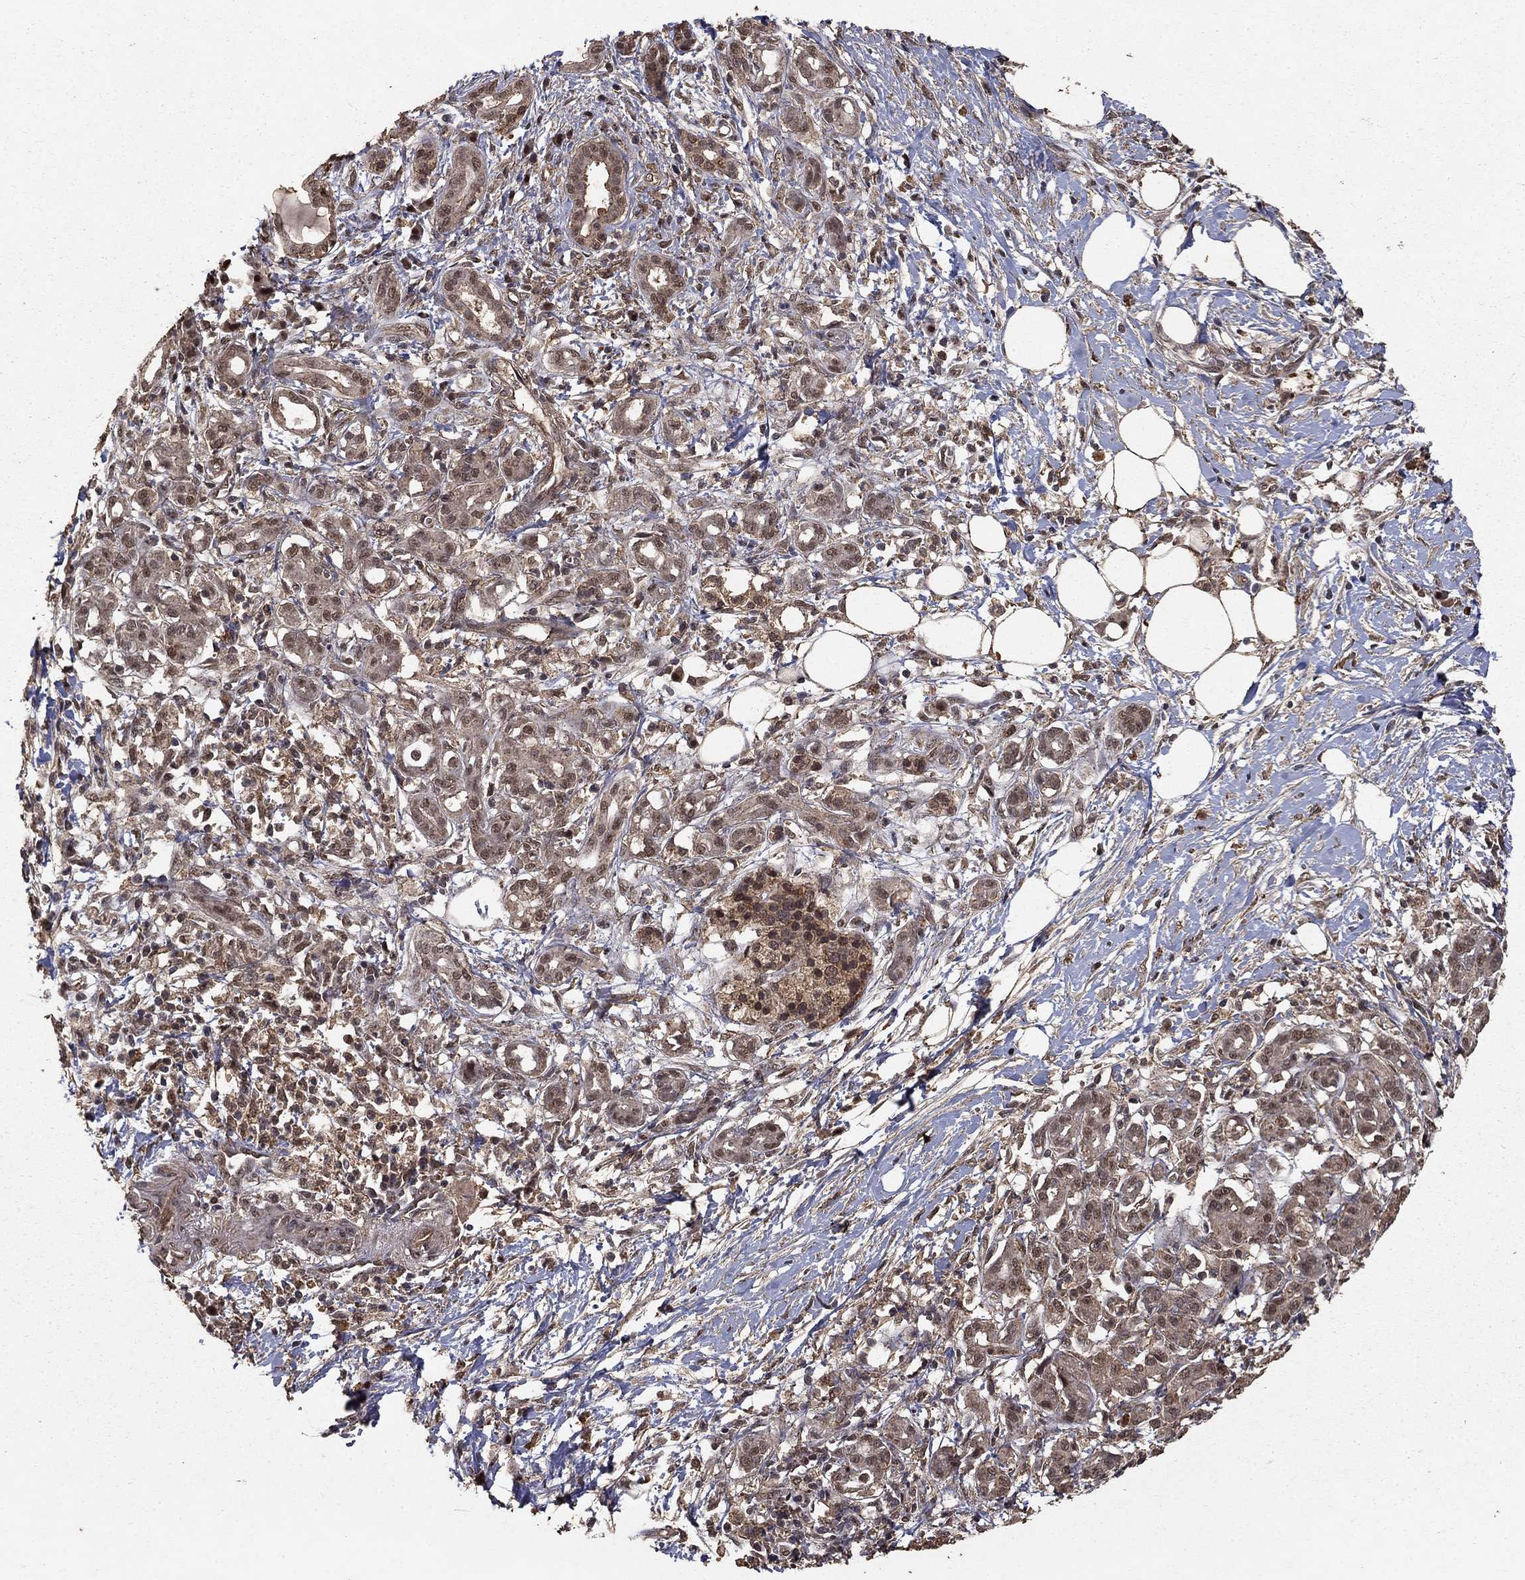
{"staining": {"intensity": "weak", "quantity": "25%-75%", "location": "cytoplasmic/membranous,nuclear"}, "tissue": "pancreatic cancer", "cell_type": "Tumor cells", "image_type": "cancer", "snomed": [{"axis": "morphology", "description": "Adenocarcinoma, NOS"}, {"axis": "topography", "description": "Pancreas"}], "caption": "About 25%-75% of tumor cells in human pancreatic cancer (adenocarcinoma) display weak cytoplasmic/membranous and nuclear protein staining as visualized by brown immunohistochemical staining.", "gene": "PRDM1", "patient": {"sex": "male", "age": 72}}